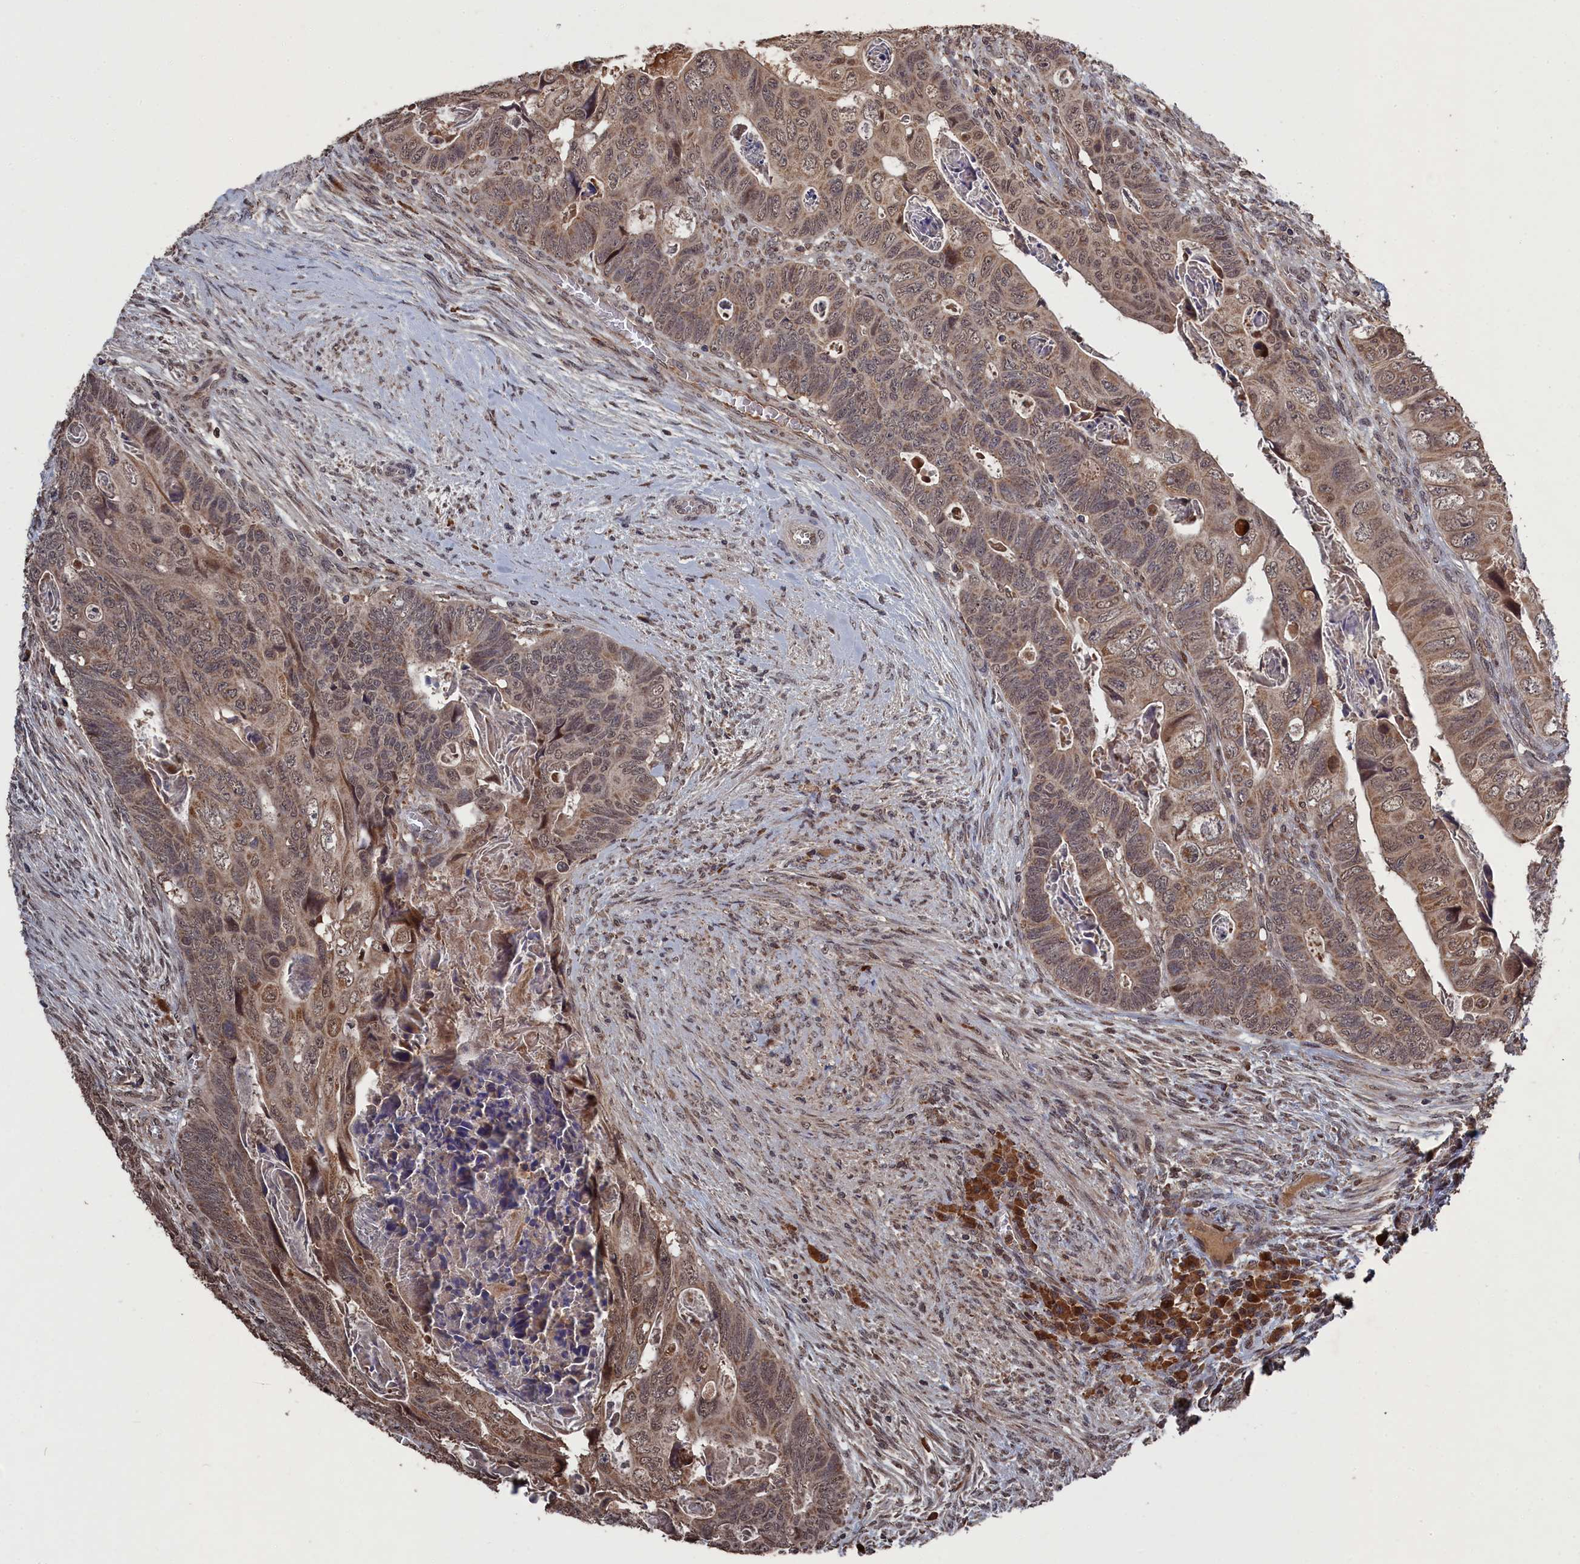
{"staining": {"intensity": "moderate", "quantity": ">75%", "location": "cytoplasmic/membranous,nuclear"}, "tissue": "colorectal cancer", "cell_type": "Tumor cells", "image_type": "cancer", "snomed": [{"axis": "morphology", "description": "Adenocarcinoma, NOS"}, {"axis": "topography", "description": "Rectum"}], "caption": "A photomicrograph of human colorectal cancer stained for a protein shows moderate cytoplasmic/membranous and nuclear brown staining in tumor cells.", "gene": "CEACAM21", "patient": {"sex": "female", "age": 78}}